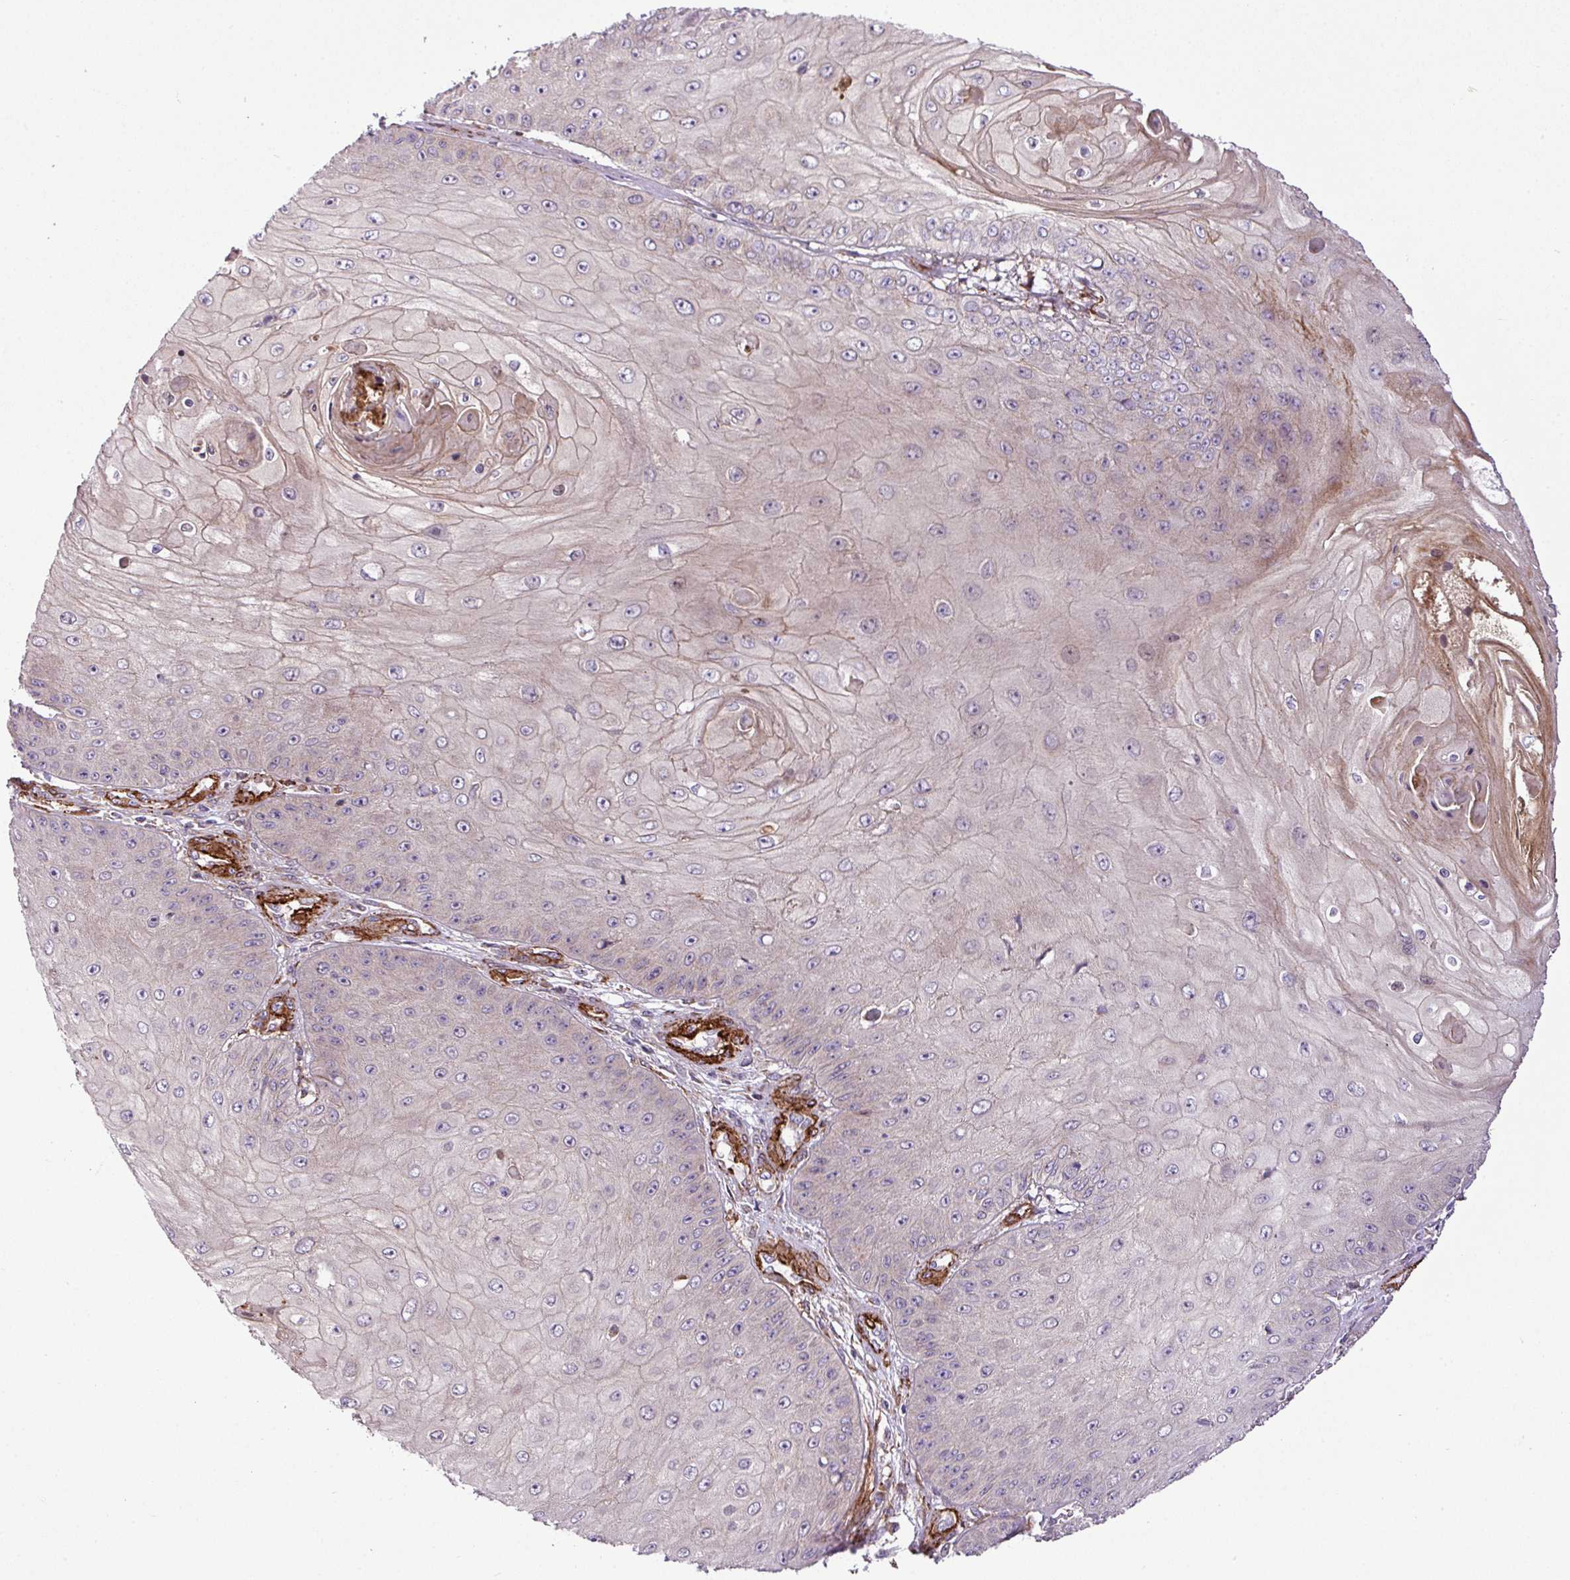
{"staining": {"intensity": "negative", "quantity": "none", "location": "none"}, "tissue": "skin cancer", "cell_type": "Tumor cells", "image_type": "cancer", "snomed": [{"axis": "morphology", "description": "Squamous cell carcinoma, NOS"}, {"axis": "topography", "description": "Skin"}], "caption": "Tumor cells show no significant protein positivity in skin squamous cell carcinoma. (Immunohistochemistry, brightfield microscopy, high magnification).", "gene": "FAM47E", "patient": {"sex": "male", "age": 70}}